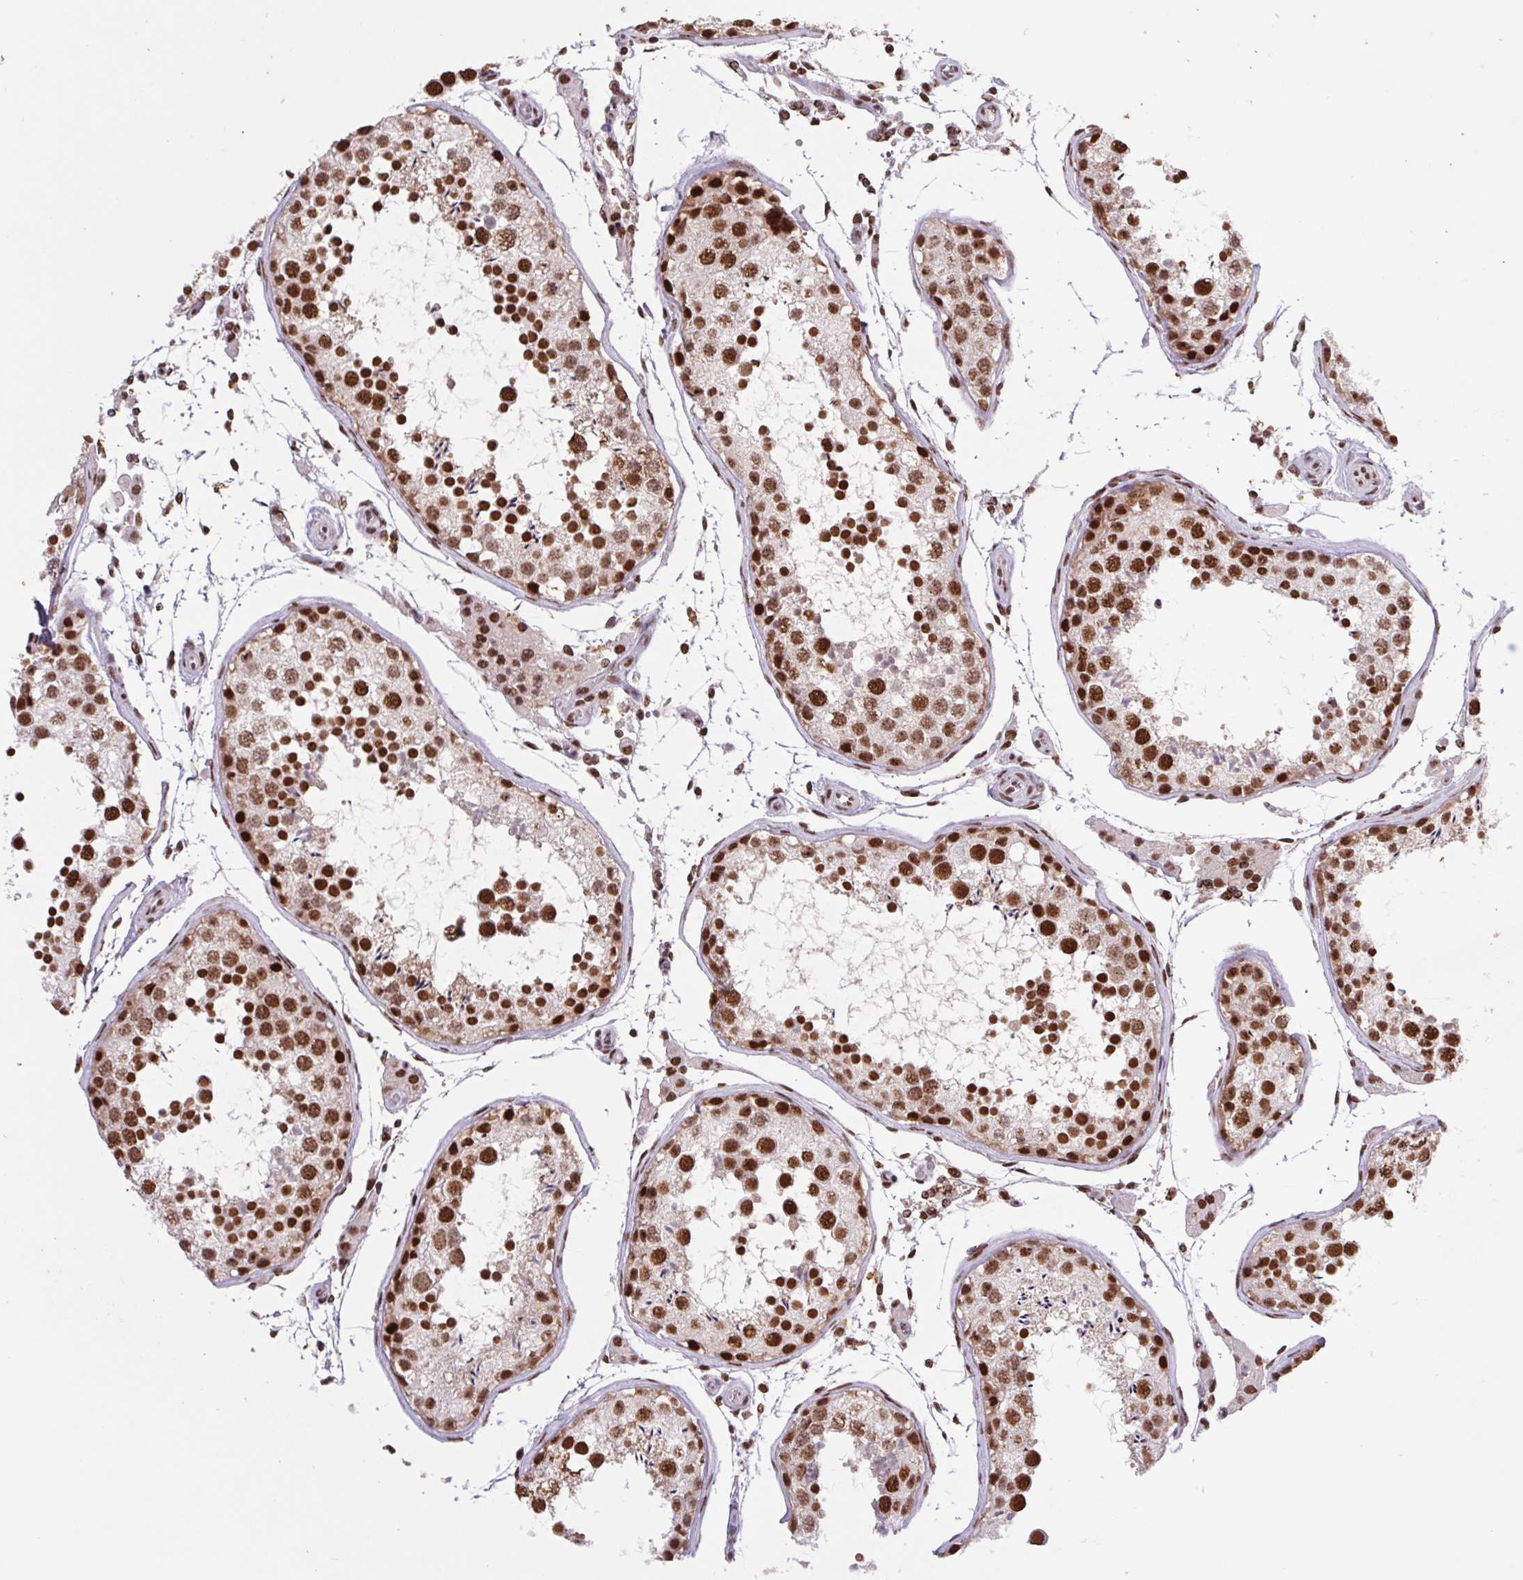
{"staining": {"intensity": "strong", "quantity": ">75%", "location": "nuclear"}, "tissue": "testis", "cell_type": "Cells in seminiferous ducts", "image_type": "normal", "snomed": [{"axis": "morphology", "description": "Normal tissue, NOS"}, {"axis": "topography", "description": "Testis"}], "caption": "Normal testis exhibits strong nuclear positivity in about >75% of cells in seminiferous ducts.", "gene": "LDLRAD4", "patient": {"sex": "male", "age": 29}}